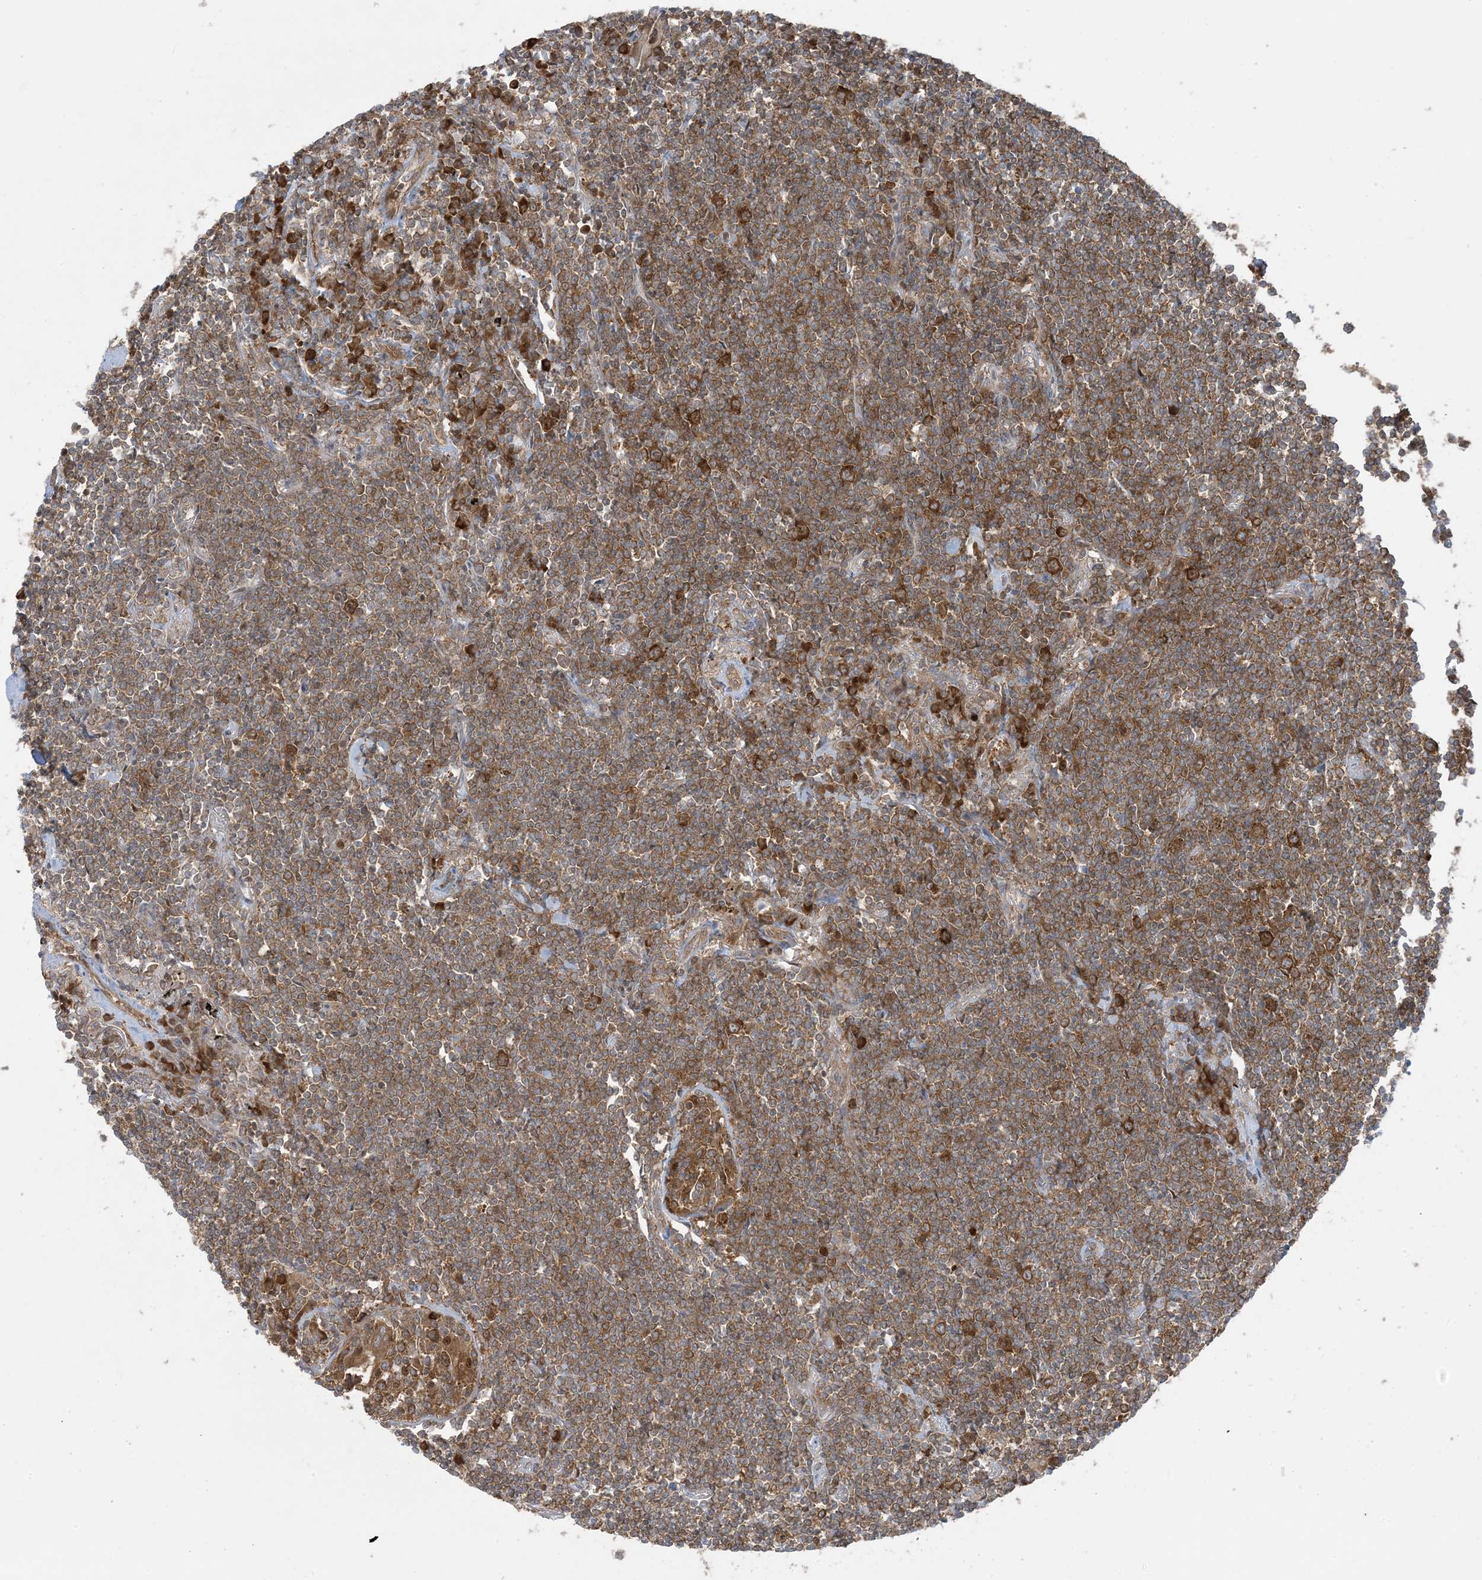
{"staining": {"intensity": "weak", "quantity": ">75%", "location": "cytoplasmic/membranous"}, "tissue": "lymphoma", "cell_type": "Tumor cells", "image_type": "cancer", "snomed": [{"axis": "morphology", "description": "Malignant lymphoma, non-Hodgkin's type, Low grade"}, {"axis": "topography", "description": "Lung"}], "caption": "Protein staining demonstrates weak cytoplasmic/membranous staining in about >75% of tumor cells in lymphoma.", "gene": "OLA1", "patient": {"sex": "female", "age": 71}}